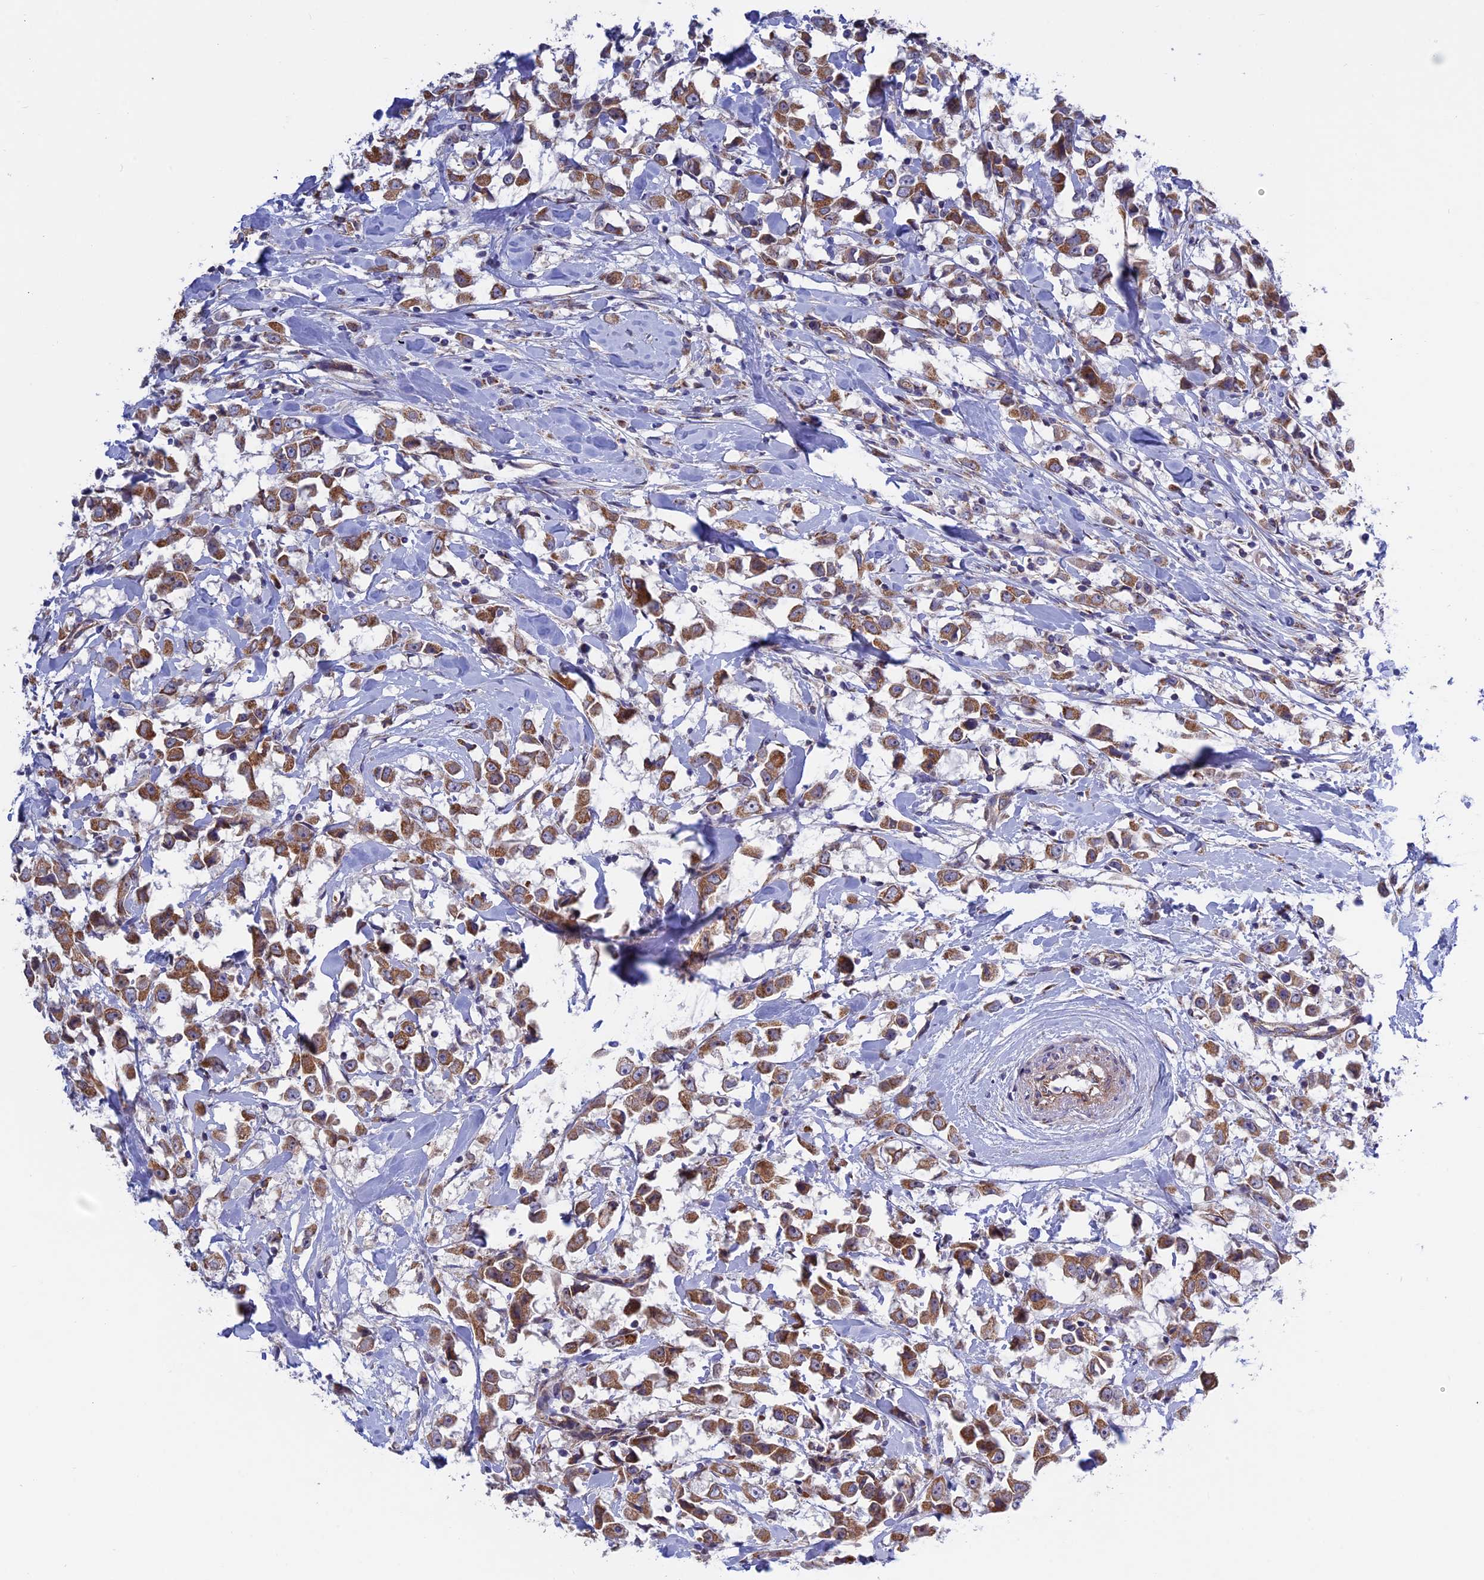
{"staining": {"intensity": "moderate", "quantity": ">75%", "location": "cytoplasmic/membranous"}, "tissue": "breast cancer", "cell_type": "Tumor cells", "image_type": "cancer", "snomed": [{"axis": "morphology", "description": "Duct carcinoma"}, {"axis": "topography", "description": "Breast"}], "caption": "Immunohistochemical staining of breast infiltrating ductal carcinoma reveals moderate cytoplasmic/membranous protein expression in approximately >75% of tumor cells. The protein of interest is stained brown, and the nuclei are stained in blue (DAB IHC with brightfield microscopy, high magnification).", "gene": "ETFDH", "patient": {"sex": "female", "age": 61}}